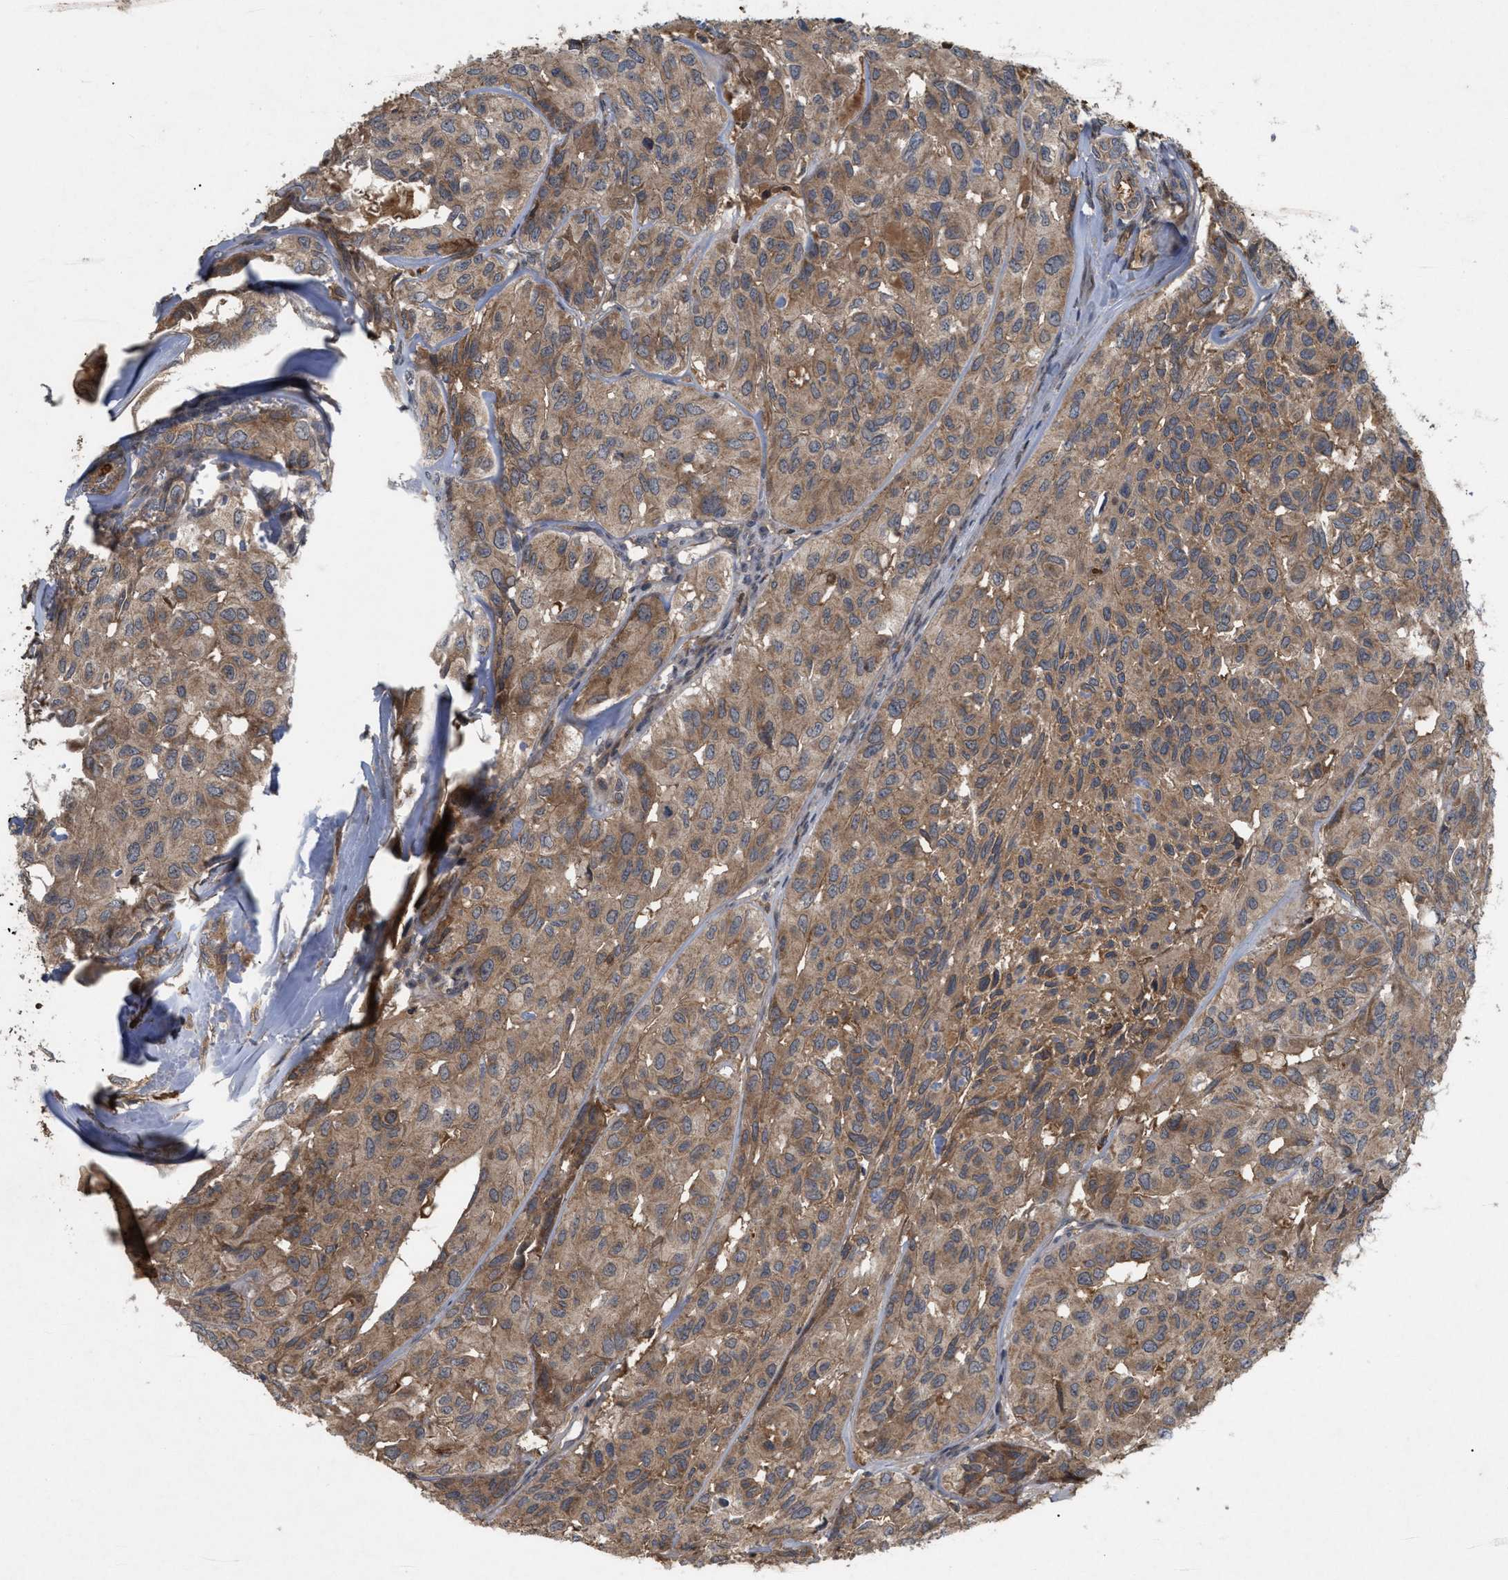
{"staining": {"intensity": "moderate", "quantity": ">75%", "location": "cytoplasmic/membranous"}, "tissue": "head and neck cancer", "cell_type": "Tumor cells", "image_type": "cancer", "snomed": [{"axis": "morphology", "description": "Adenocarcinoma, NOS"}, {"axis": "topography", "description": "Salivary gland, NOS"}, {"axis": "topography", "description": "Head-Neck"}], "caption": "A high-resolution image shows IHC staining of adenocarcinoma (head and neck), which displays moderate cytoplasmic/membranous staining in about >75% of tumor cells.", "gene": "RAB2A", "patient": {"sex": "female", "age": 76}}